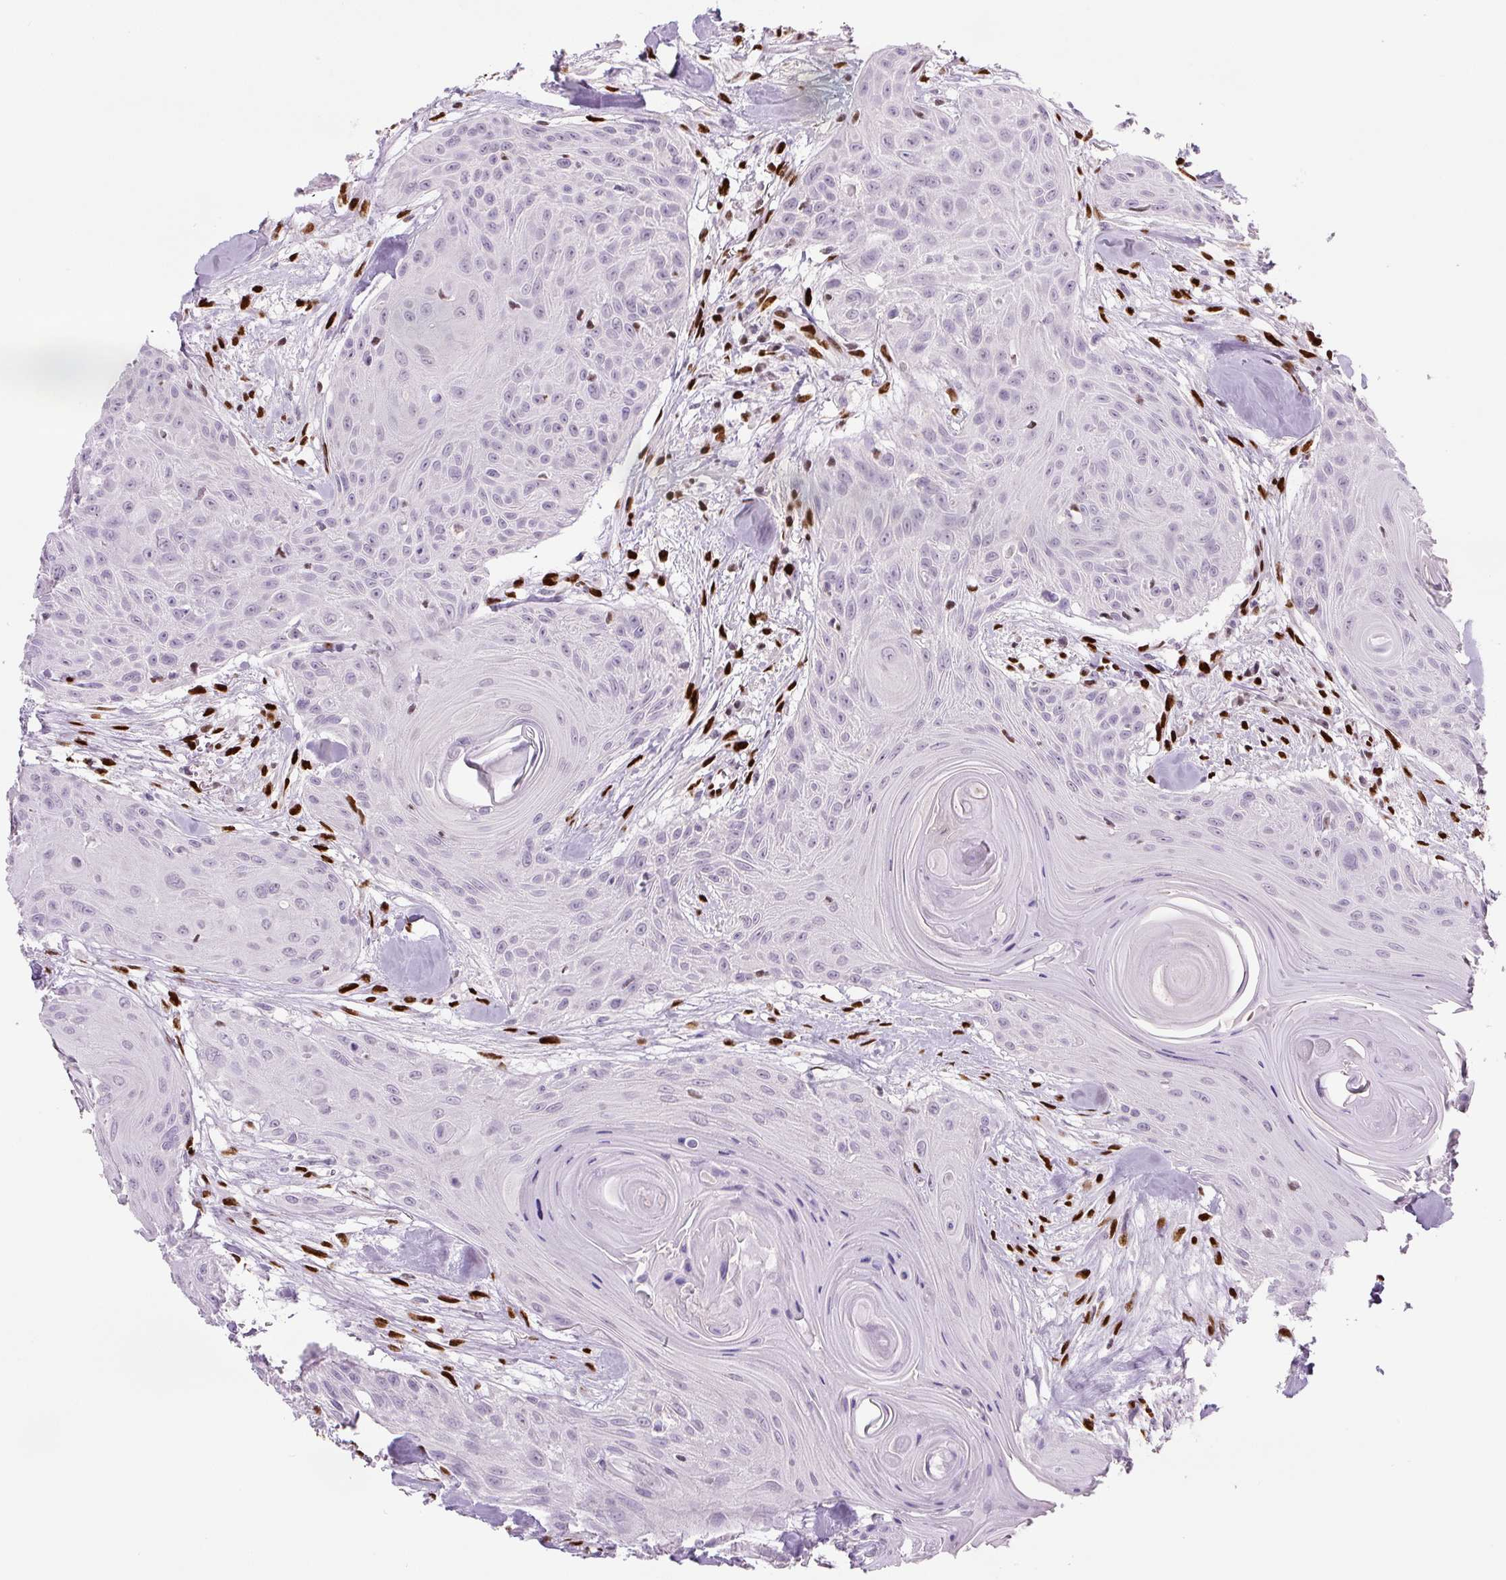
{"staining": {"intensity": "negative", "quantity": "none", "location": "none"}, "tissue": "head and neck cancer", "cell_type": "Tumor cells", "image_type": "cancer", "snomed": [{"axis": "morphology", "description": "Squamous cell carcinoma, NOS"}, {"axis": "topography", "description": "Lymph node"}, {"axis": "topography", "description": "Salivary gland"}, {"axis": "topography", "description": "Head-Neck"}], "caption": "A histopathology image of human squamous cell carcinoma (head and neck) is negative for staining in tumor cells.", "gene": "ZEB1", "patient": {"sex": "female", "age": 74}}